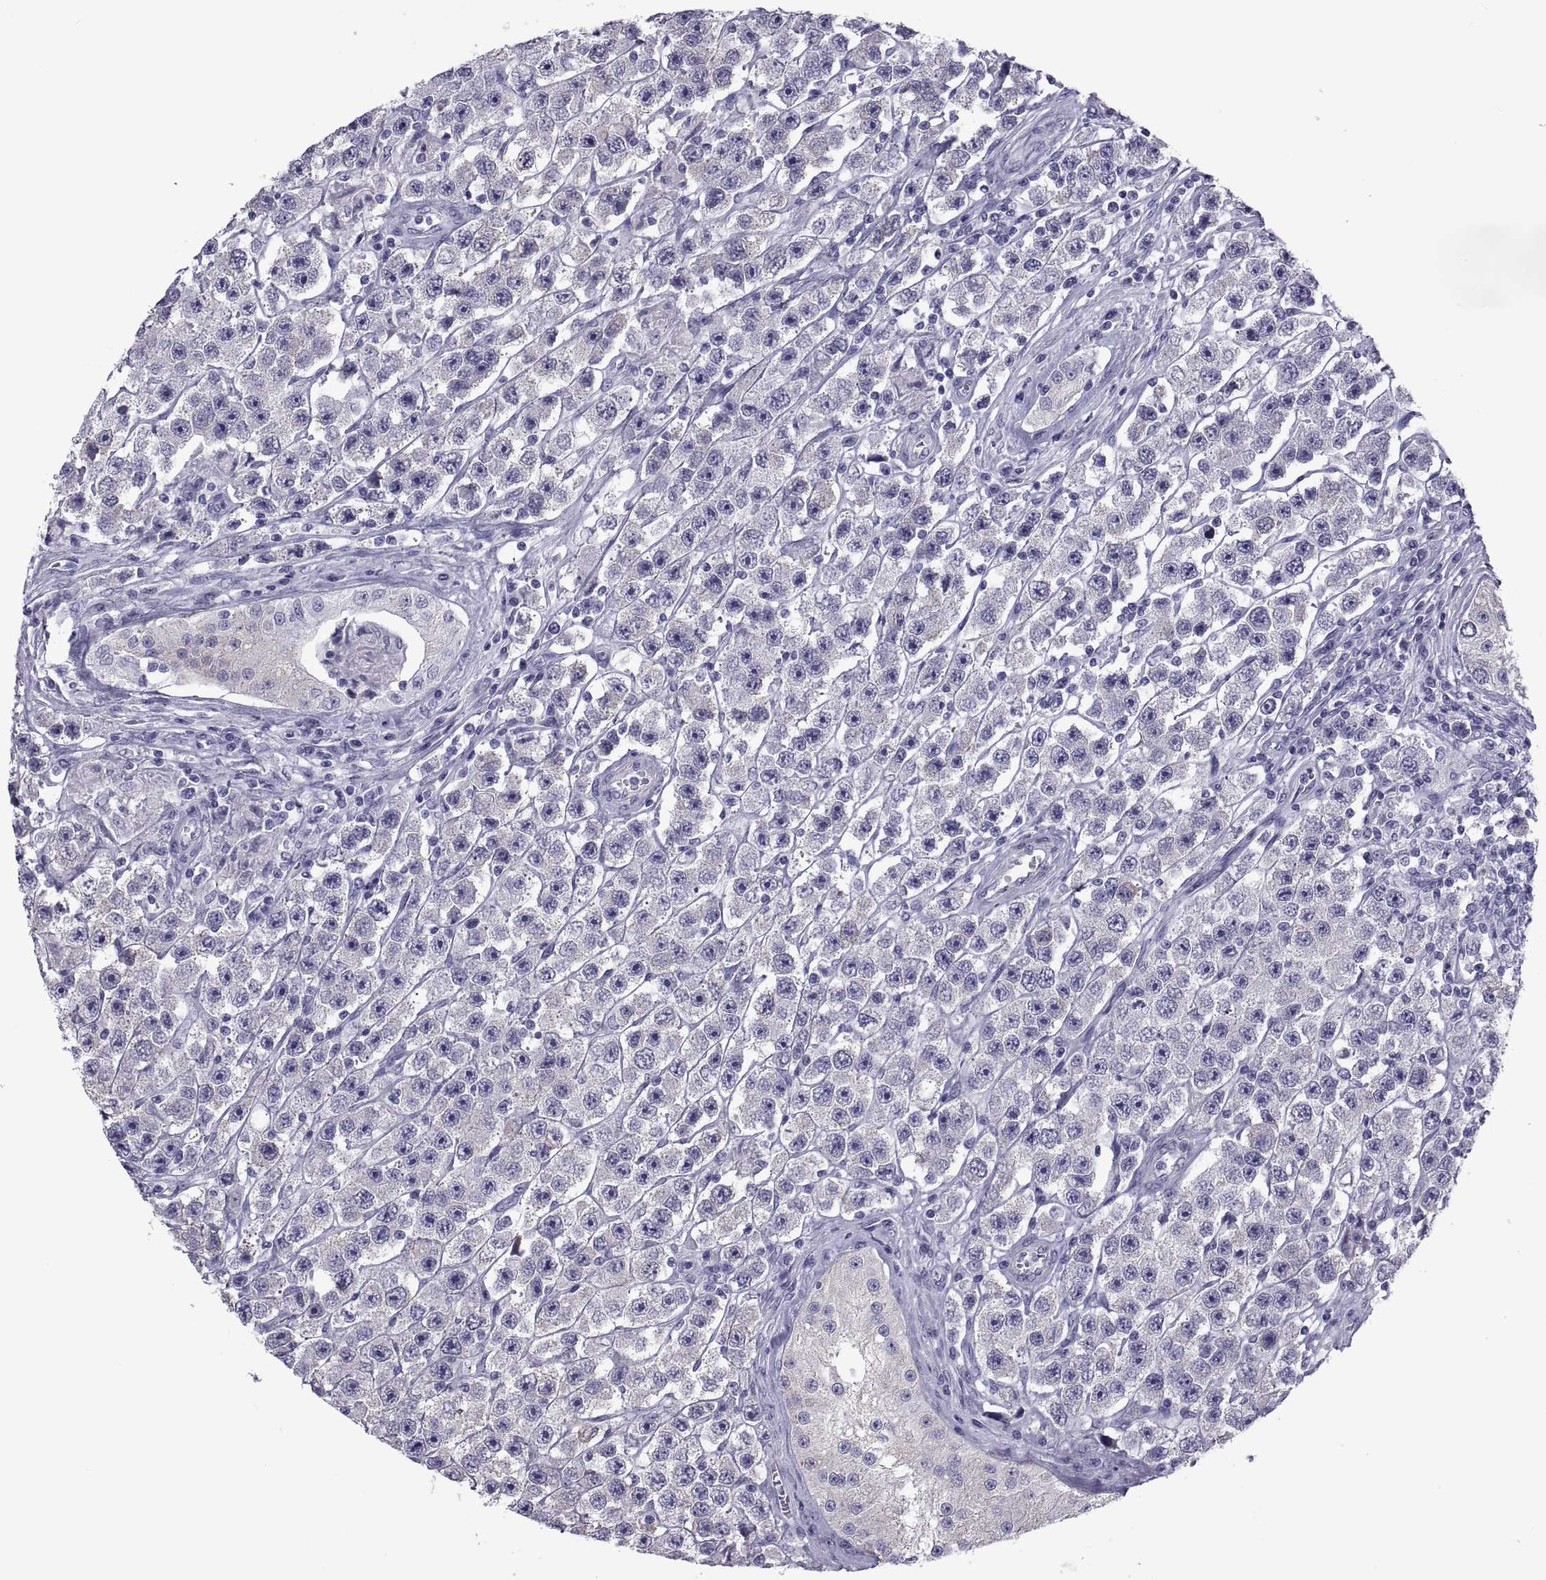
{"staining": {"intensity": "negative", "quantity": "none", "location": "none"}, "tissue": "testis cancer", "cell_type": "Tumor cells", "image_type": "cancer", "snomed": [{"axis": "morphology", "description": "Seminoma, NOS"}, {"axis": "topography", "description": "Testis"}], "caption": "Testis cancer (seminoma) was stained to show a protein in brown. There is no significant expression in tumor cells. (Stains: DAB (3,3'-diaminobenzidine) IHC with hematoxylin counter stain, Microscopy: brightfield microscopy at high magnification).", "gene": "MAGEB1", "patient": {"sex": "male", "age": 45}}